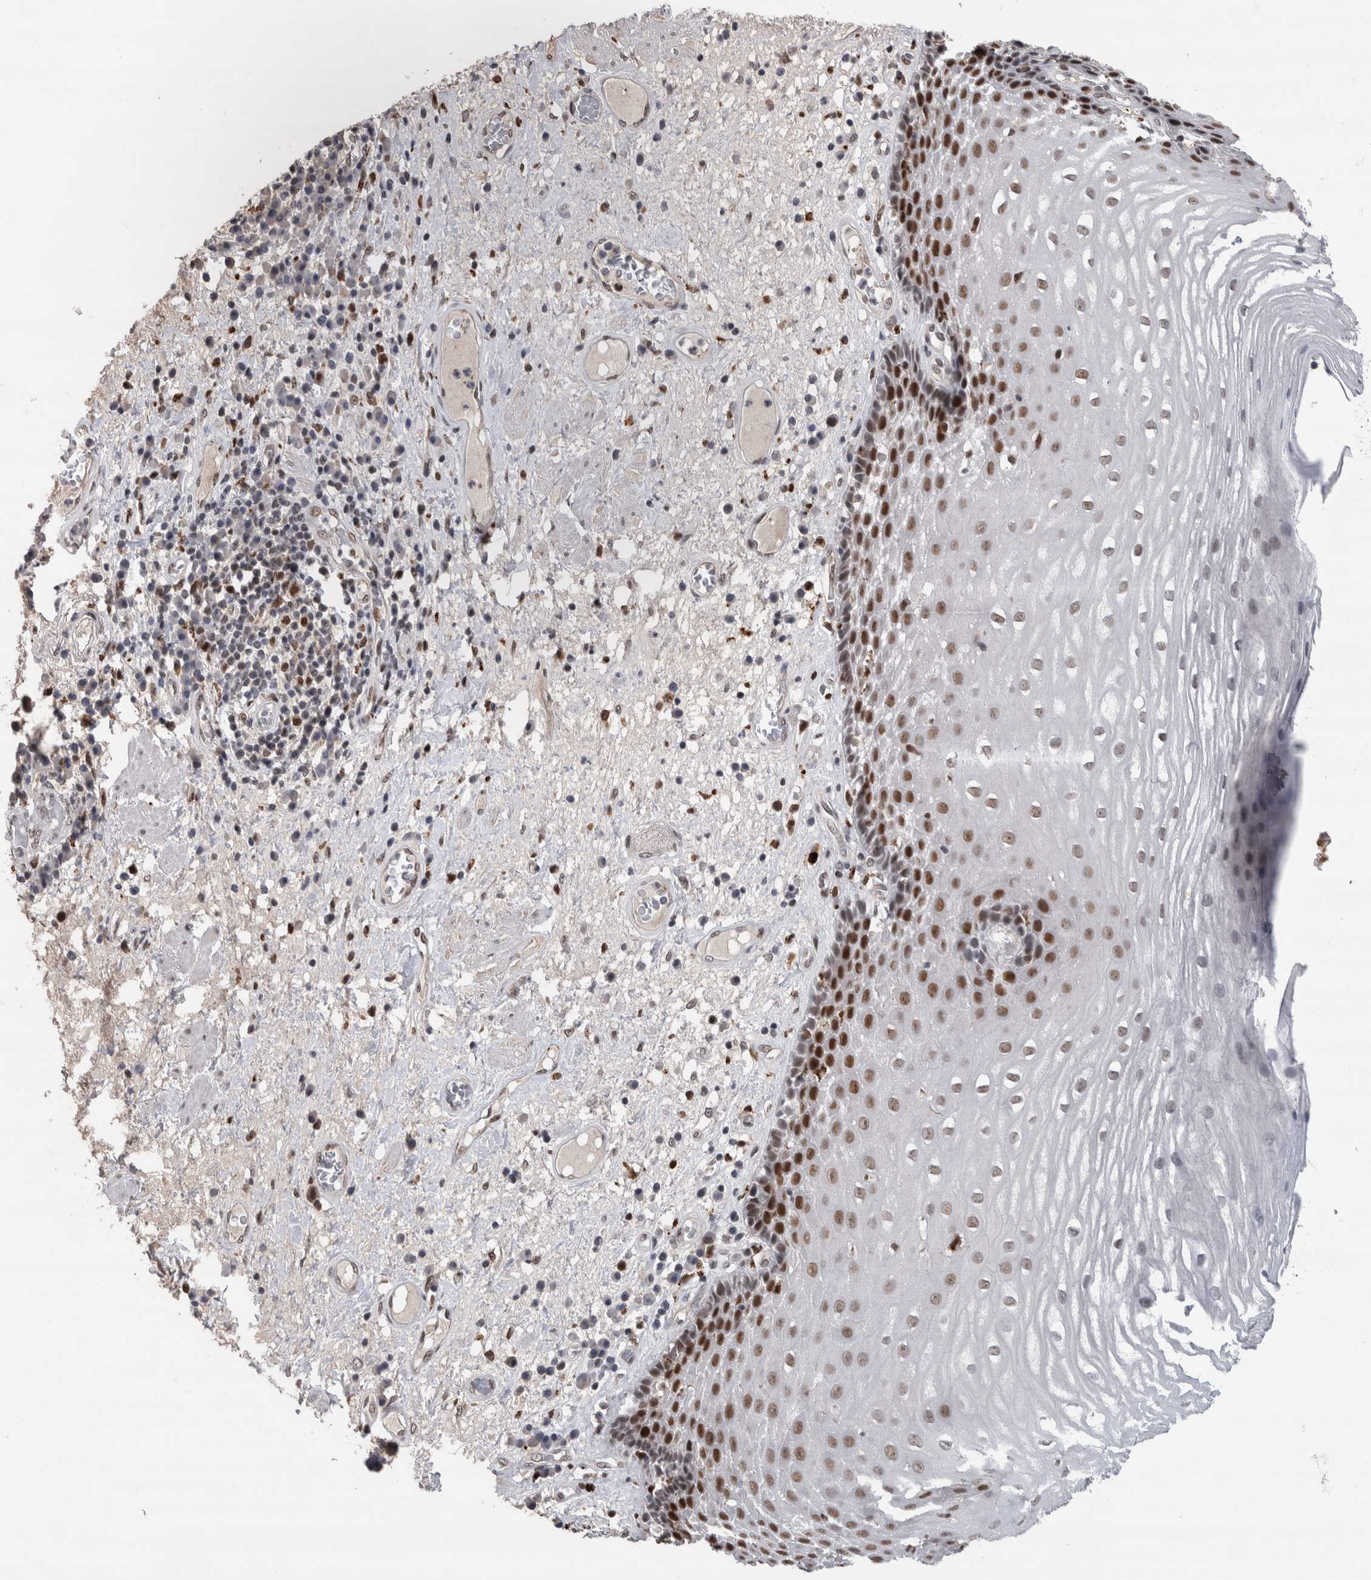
{"staining": {"intensity": "strong", "quantity": "25%-75%", "location": "nuclear"}, "tissue": "esophagus", "cell_type": "Squamous epithelial cells", "image_type": "normal", "snomed": [{"axis": "morphology", "description": "Normal tissue, NOS"}, {"axis": "morphology", "description": "Adenocarcinoma, NOS"}, {"axis": "topography", "description": "Esophagus"}], "caption": "About 25%-75% of squamous epithelial cells in unremarkable human esophagus show strong nuclear protein staining as visualized by brown immunohistochemical staining.", "gene": "POLD2", "patient": {"sex": "male", "age": 62}}